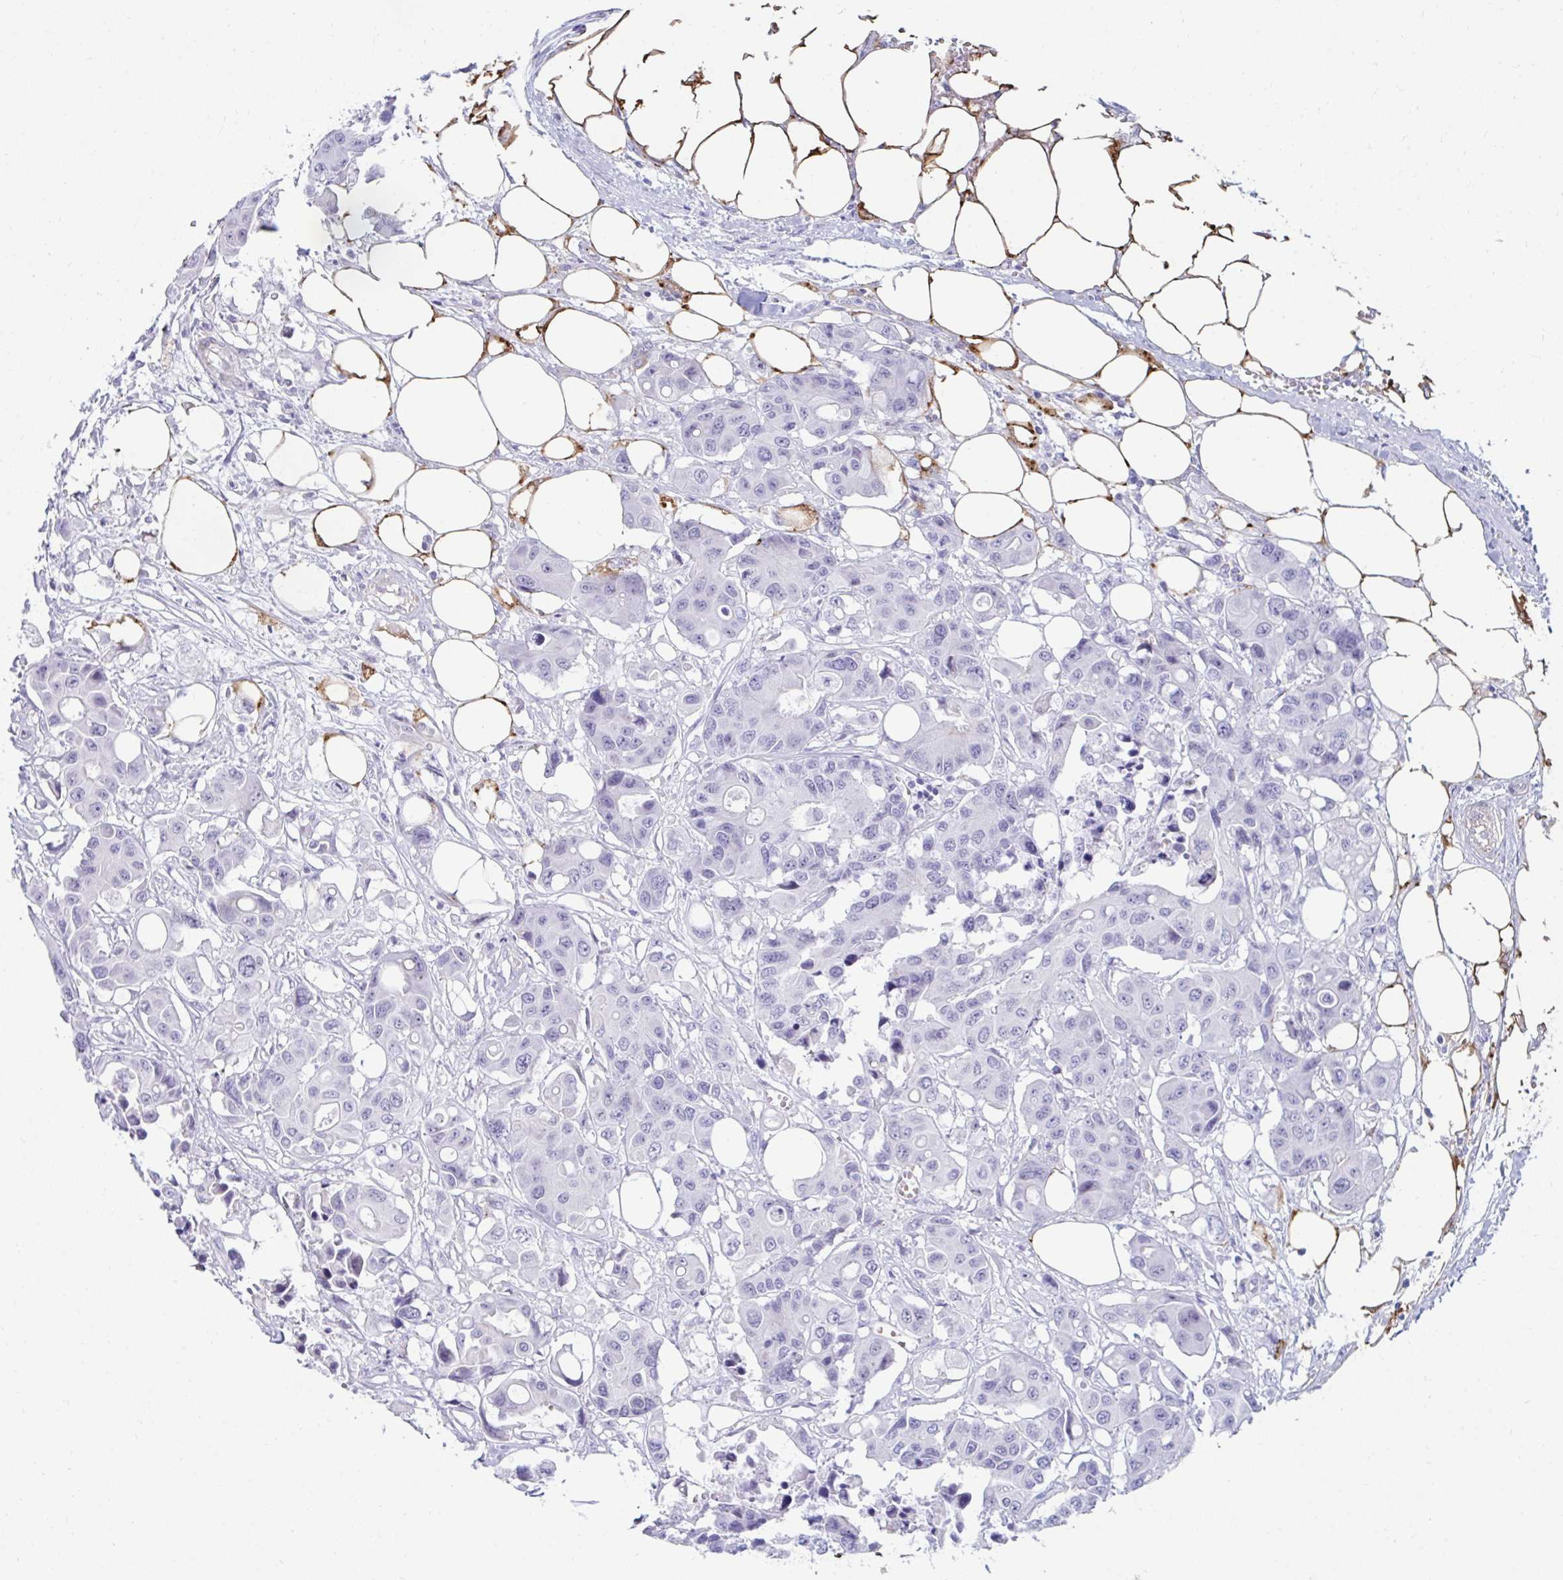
{"staining": {"intensity": "negative", "quantity": "none", "location": "none"}, "tissue": "colorectal cancer", "cell_type": "Tumor cells", "image_type": "cancer", "snomed": [{"axis": "morphology", "description": "Adenocarcinoma, NOS"}, {"axis": "topography", "description": "Colon"}], "caption": "The image displays no significant positivity in tumor cells of colorectal cancer (adenocarcinoma).", "gene": "UBL3", "patient": {"sex": "male", "age": 77}}